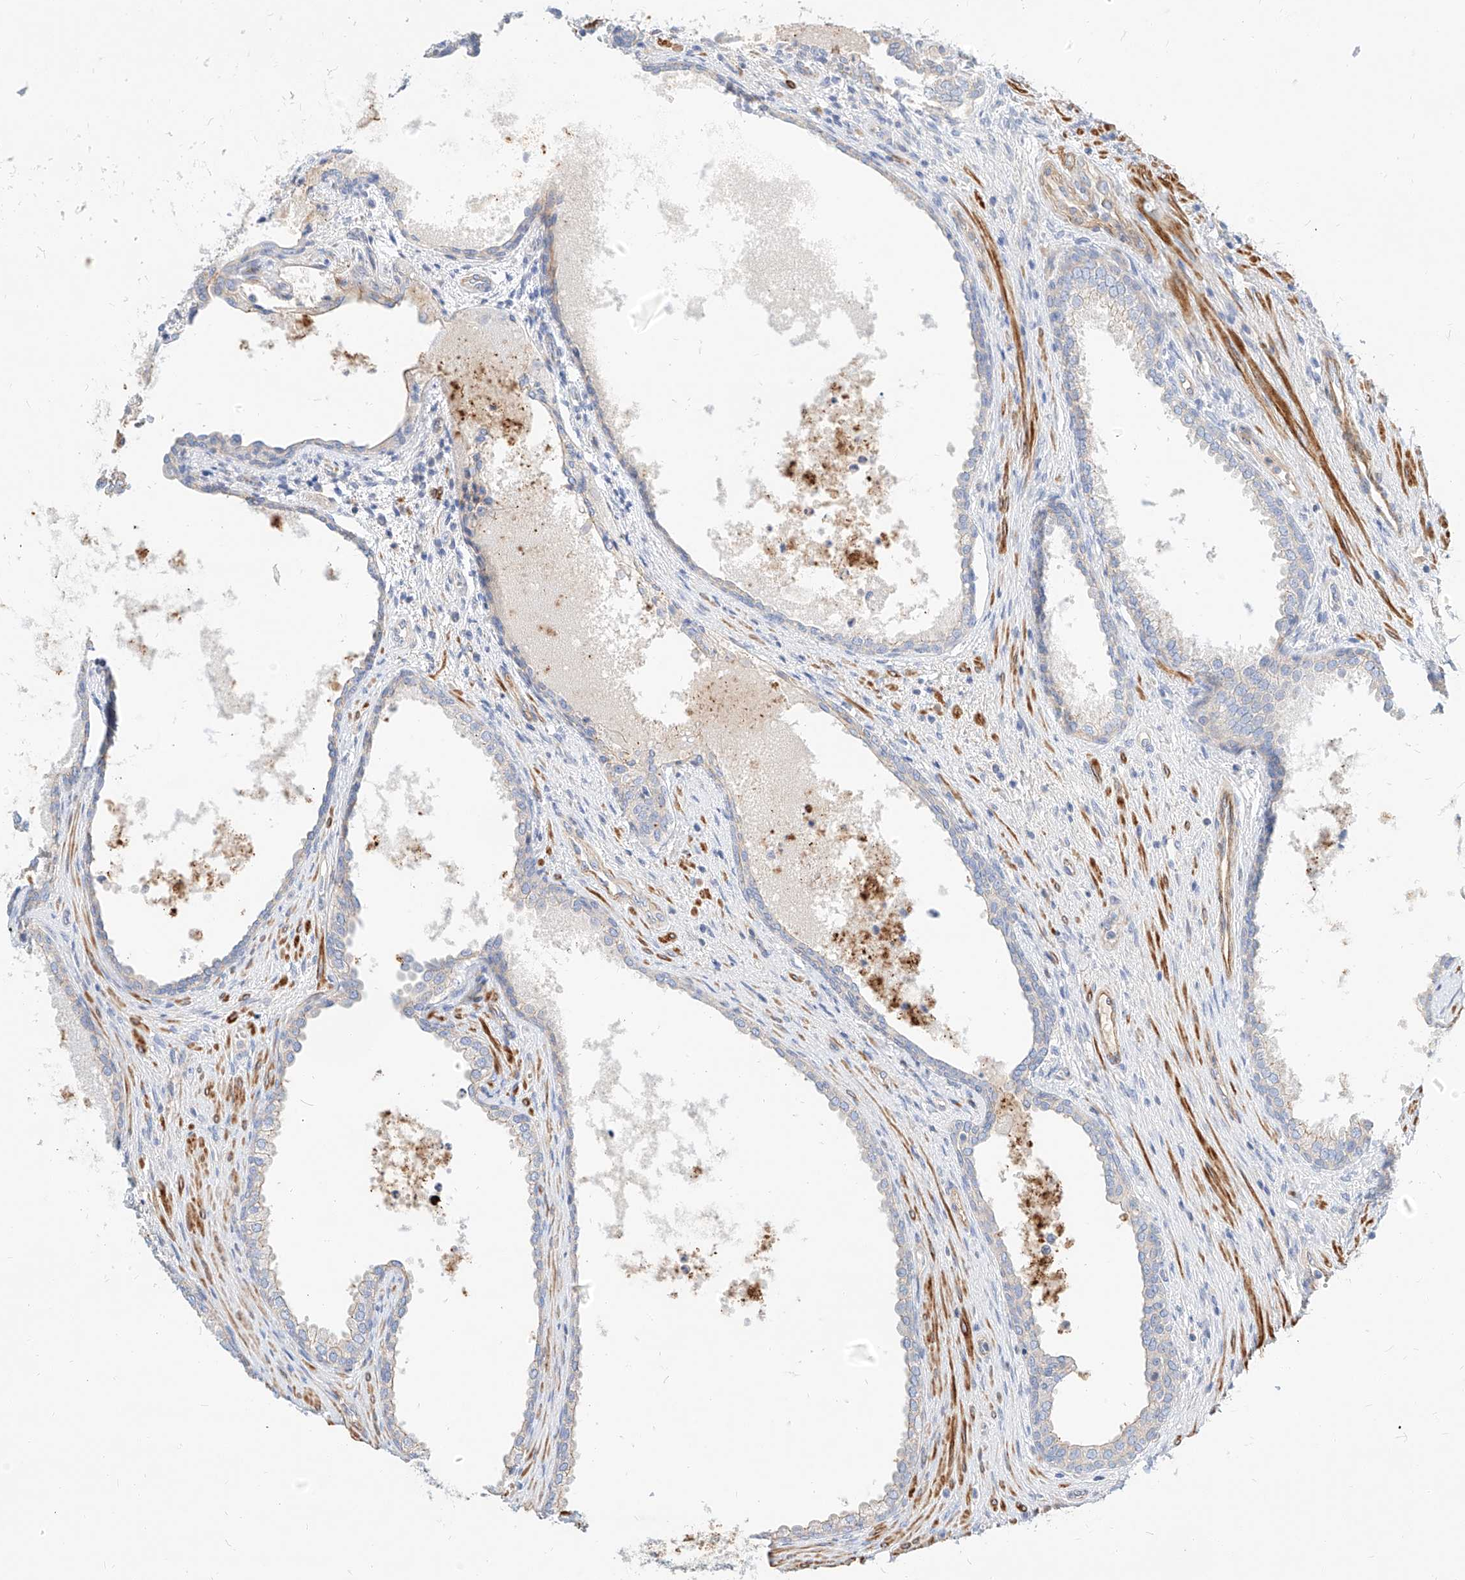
{"staining": {"intensity": "negative", "quantity": "none", "location": "none"}, "tissue": "prostate", "cell_type": "Glandular cells", "image_type": "normal", "snomed": [{"axis": "morphology", "description": "Normal tissue, NOS"}, {"axis": "topography", "description": "Prostate"}], "caption": "The immunohistochemistry (IHC) histopathology image has no significant positivity in glandular cells of prostate. Nuclei are stained in blue.", "gene": "KCNH5", "patient": {"sex": "male", "age": 76}}